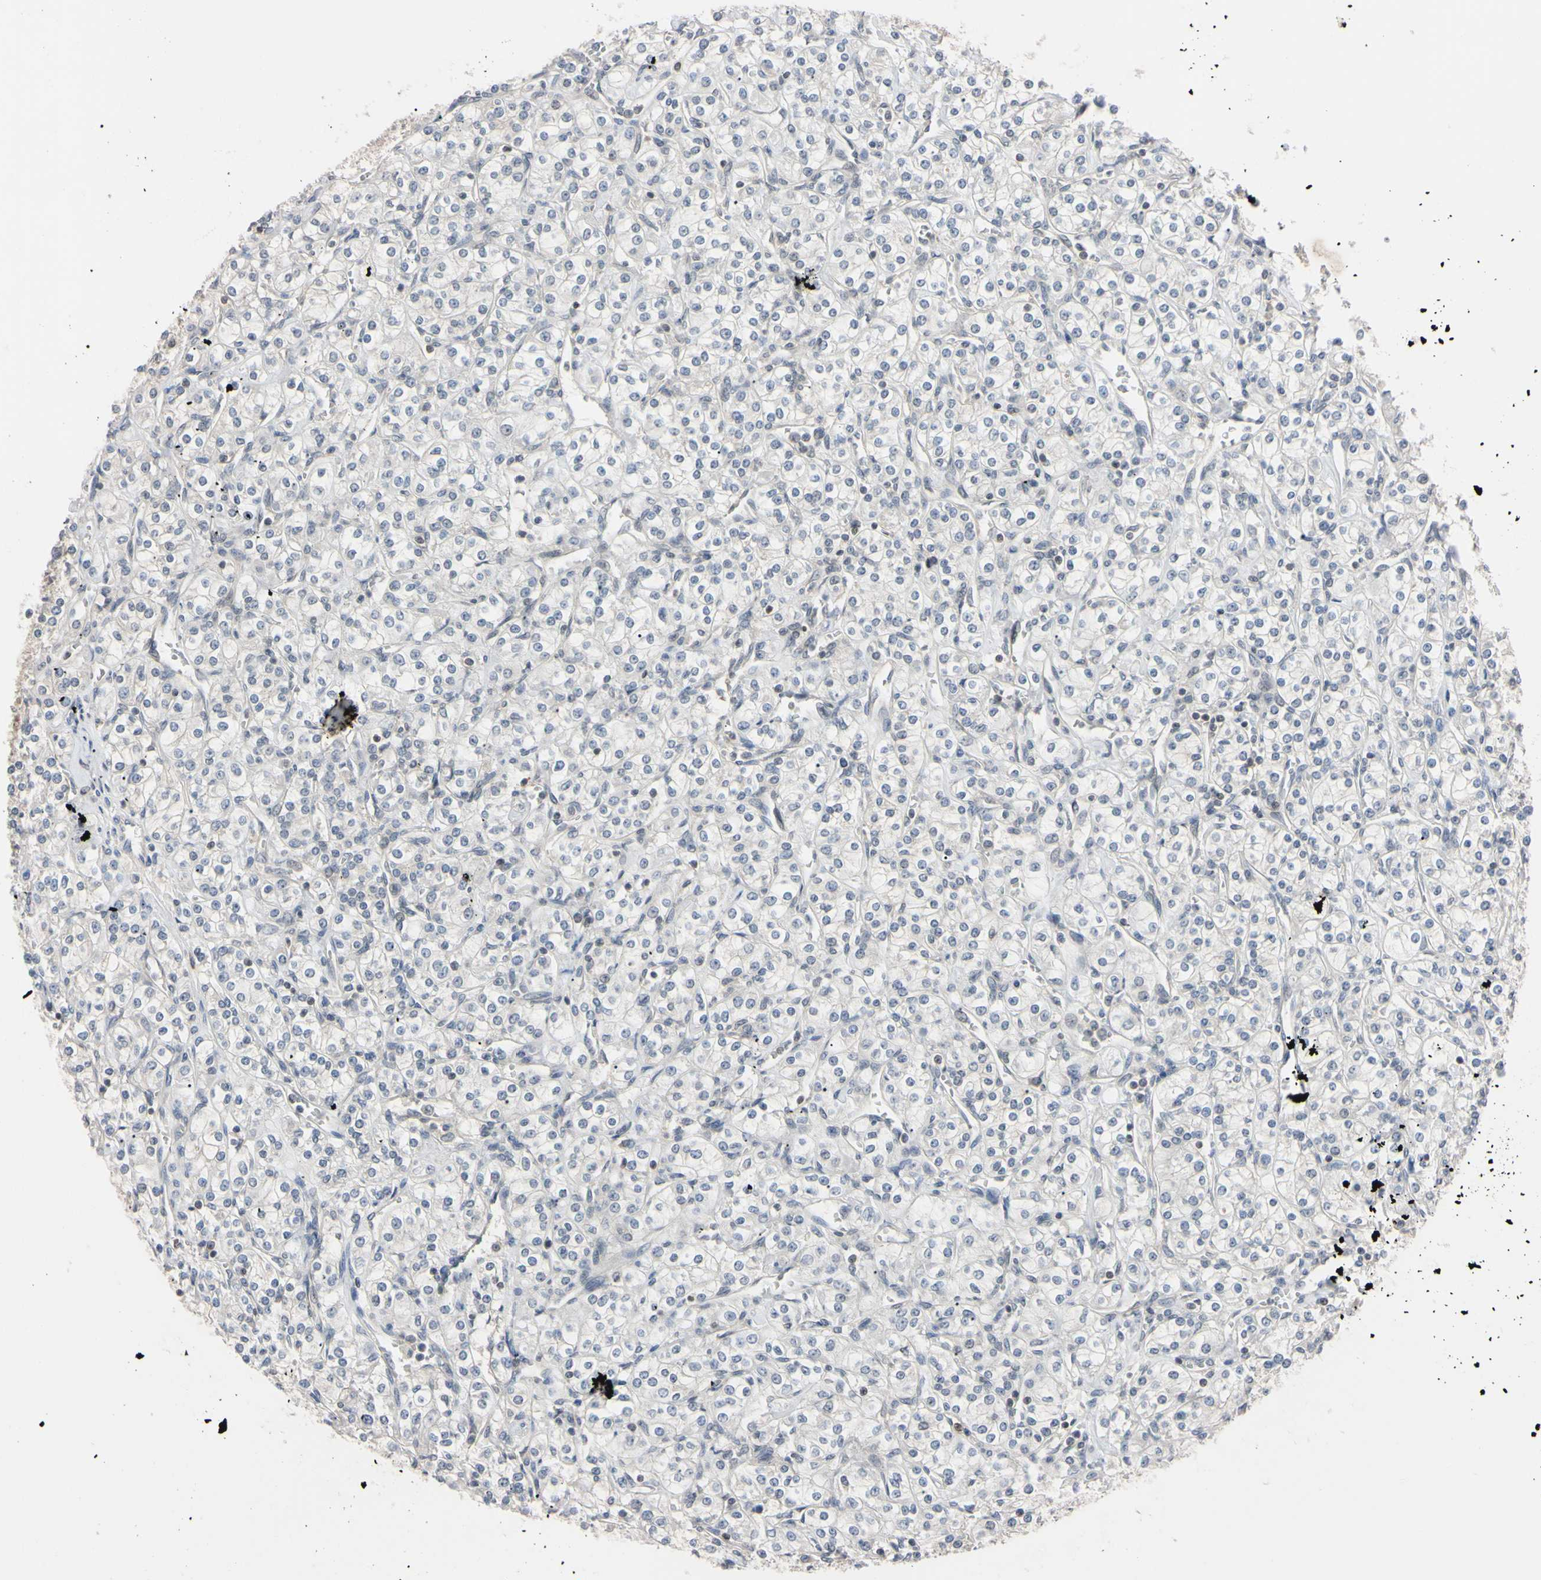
{"staining": {"intensity": "negative", "quantity": "none", "location": "none"}, "tissue": "renal cancer", "cell_type": "Tumor cells", "image_type": "cancer", "snomed": [{"axis": "morphology", "description": "Adenocarcinoma, NOS"}, {"axis": "topography", "description": "Kidney"}], "caption": "Tumor cells show no significant protein staining in renal cancer. (Stains: DAB IHC with hematoxylin counter stain, Microscopy: brightfield microscopy at high magnification).", "gene": "UBE2I", "patient": {"sex": "male", "age": 77}}